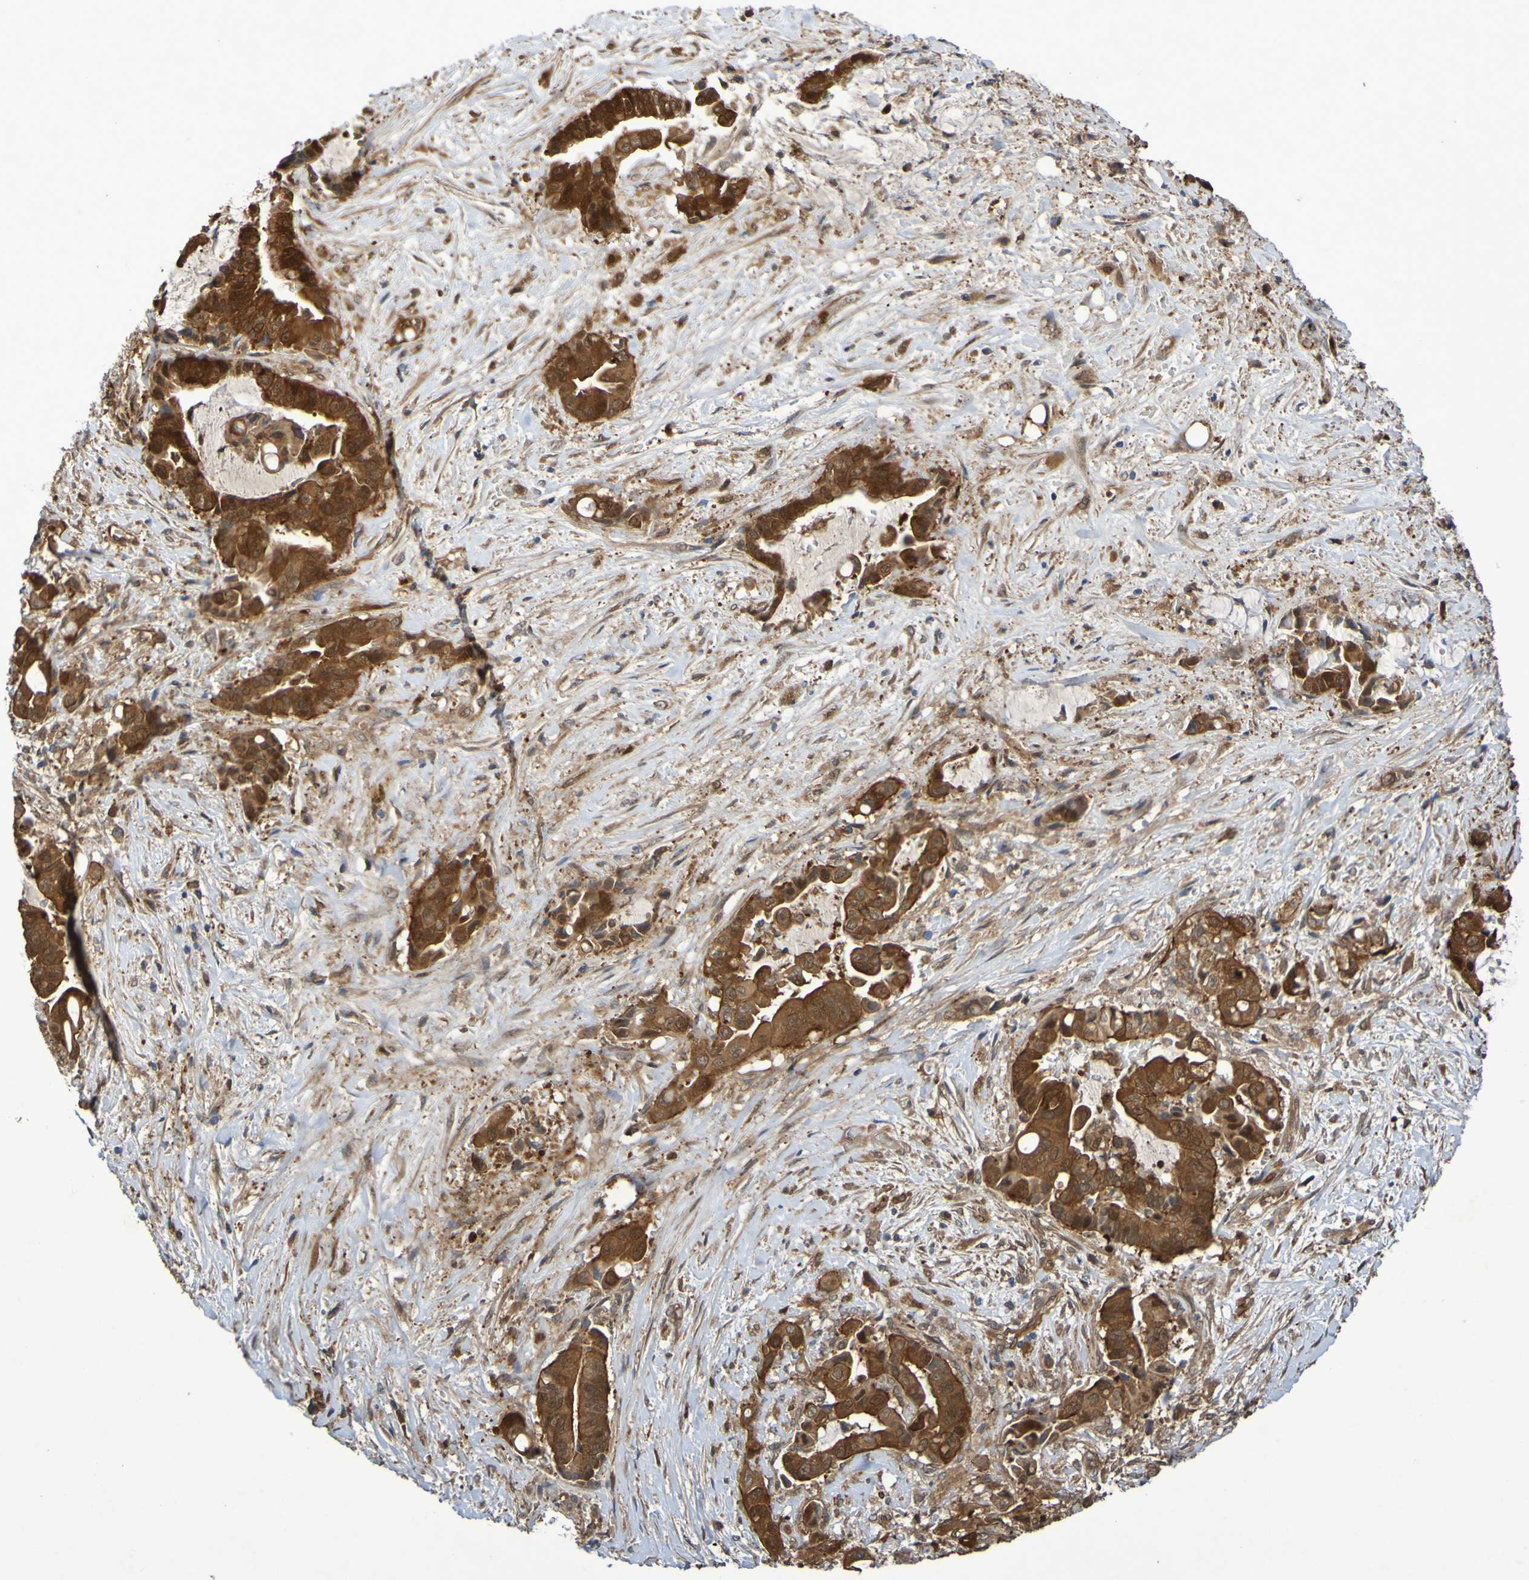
{"staining": {"intensity": "strong", "quantity": ">75%", "location": "cytoplasmic/membranous,nuclear"}, "tissue": "liver cancer", "cell_type": "Tumor cells", "image_type": "cancer", "snomed": [{"axis": "morphology", "description": "Cholangiocarcinoma"}, {"axis": "topography", "description": "Liver"}], "caption": "Immunohistochemical staining of liver cholangiocarcinoma exhibits high levels of strong cytoplasmic/membranous and nuclear protein staining in approximately >75% of tumor cells.", "gene": "SERPINB6", "patient": {"sex": "female", "age": 61}}